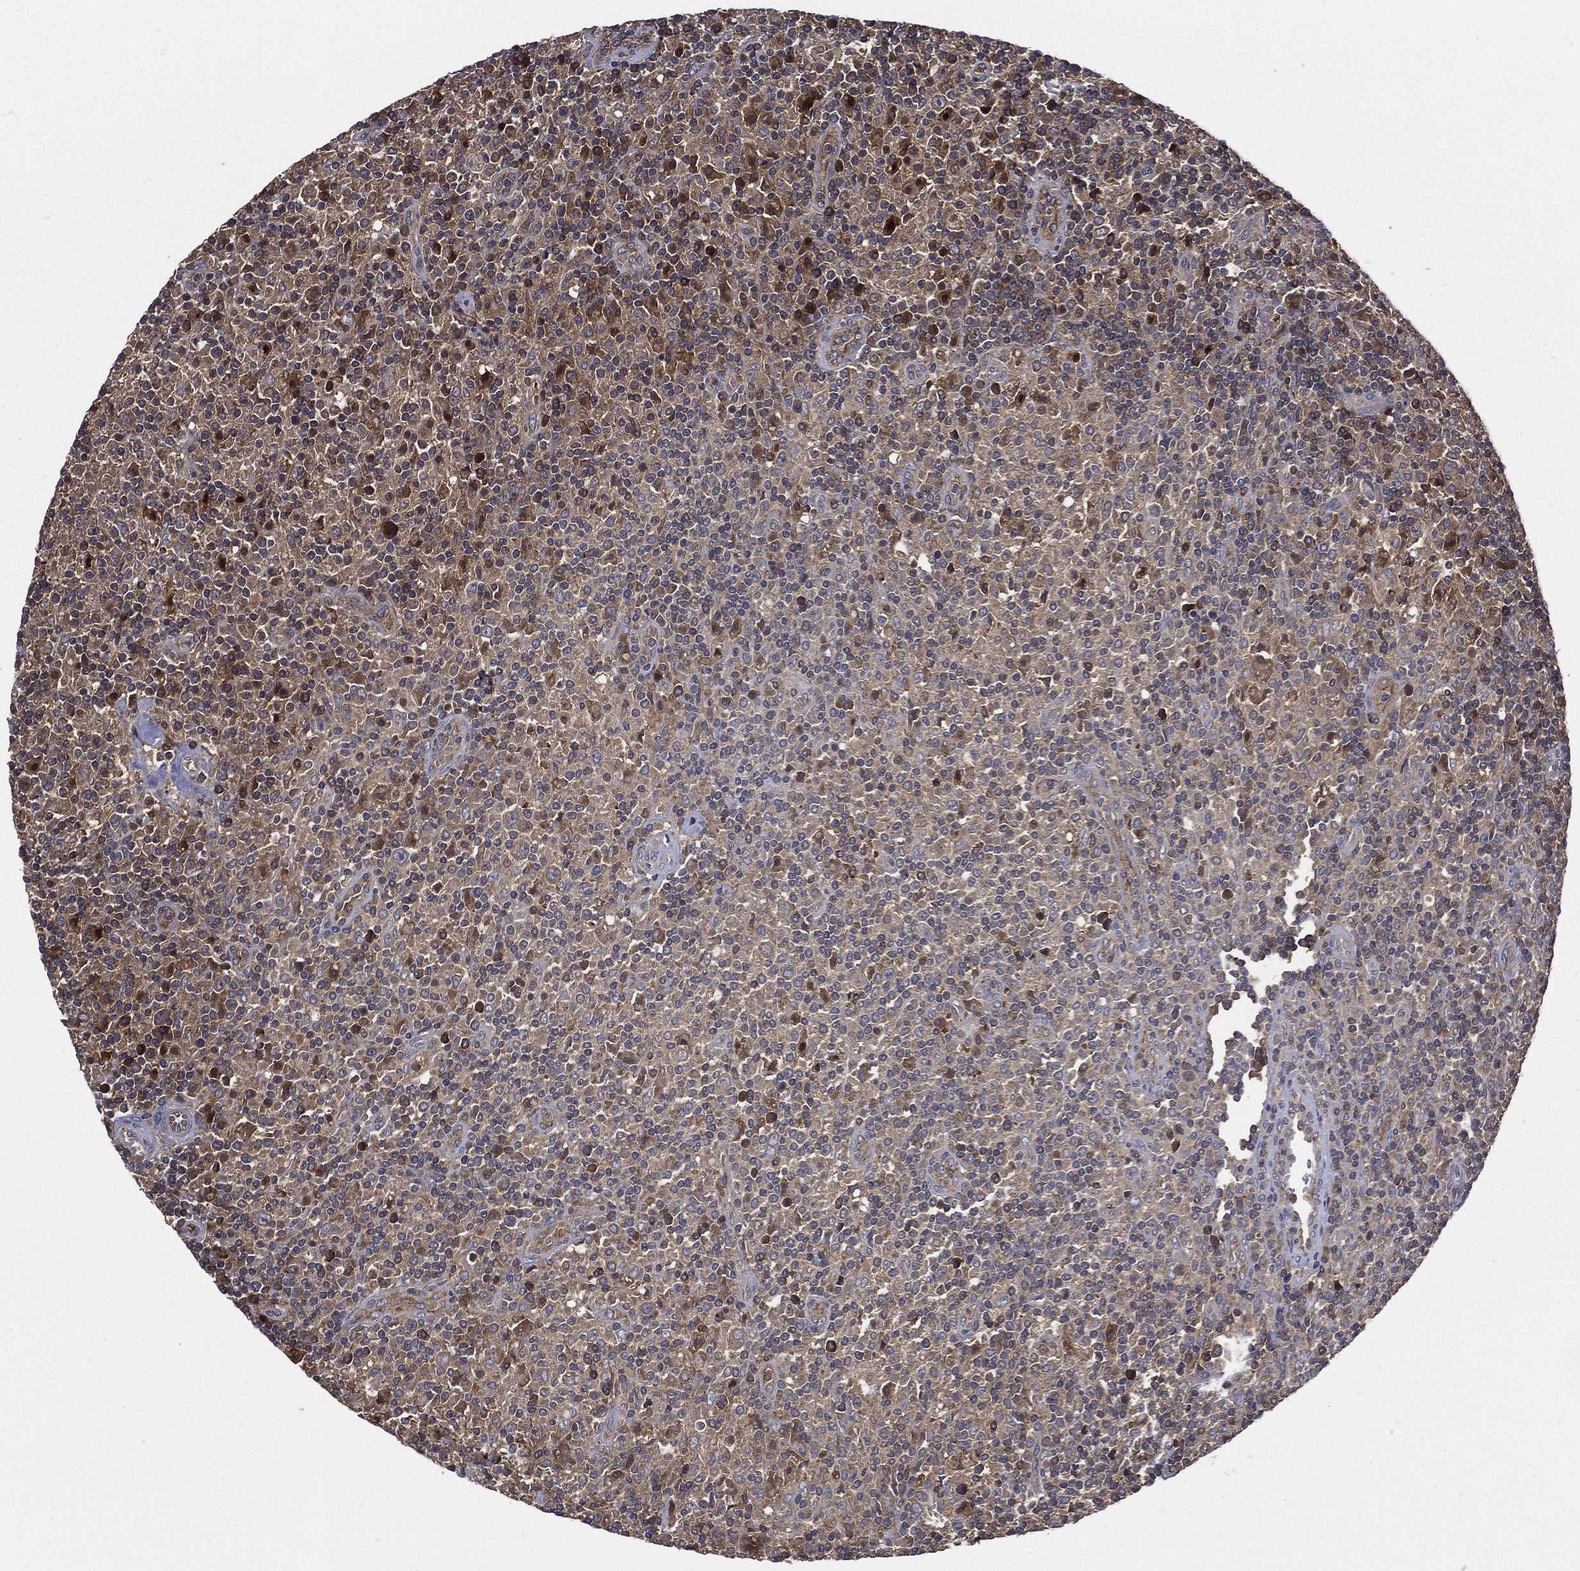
{"staining": {"intensity": "moderate", "quantity": "25%-75%", "location": "cytoplasmic/membranous"}, "tissue": "lymphoma", "cell_type": "Tumor cells", "image_type": "cancer", "snomed": [{"axis": "morphology", "description": "Hodgkin's disease, NOS"}, {"axis": "topography", "description": "Lymph node"}], "caption": "Brown immunohistochemical staining in lymphoma shows moderate cytoplasmic/membranous positivity in approximately 25%-75% of tumor cells.", "gene": "SMPD3", "patient": {"sex": "male", "age": 70}}